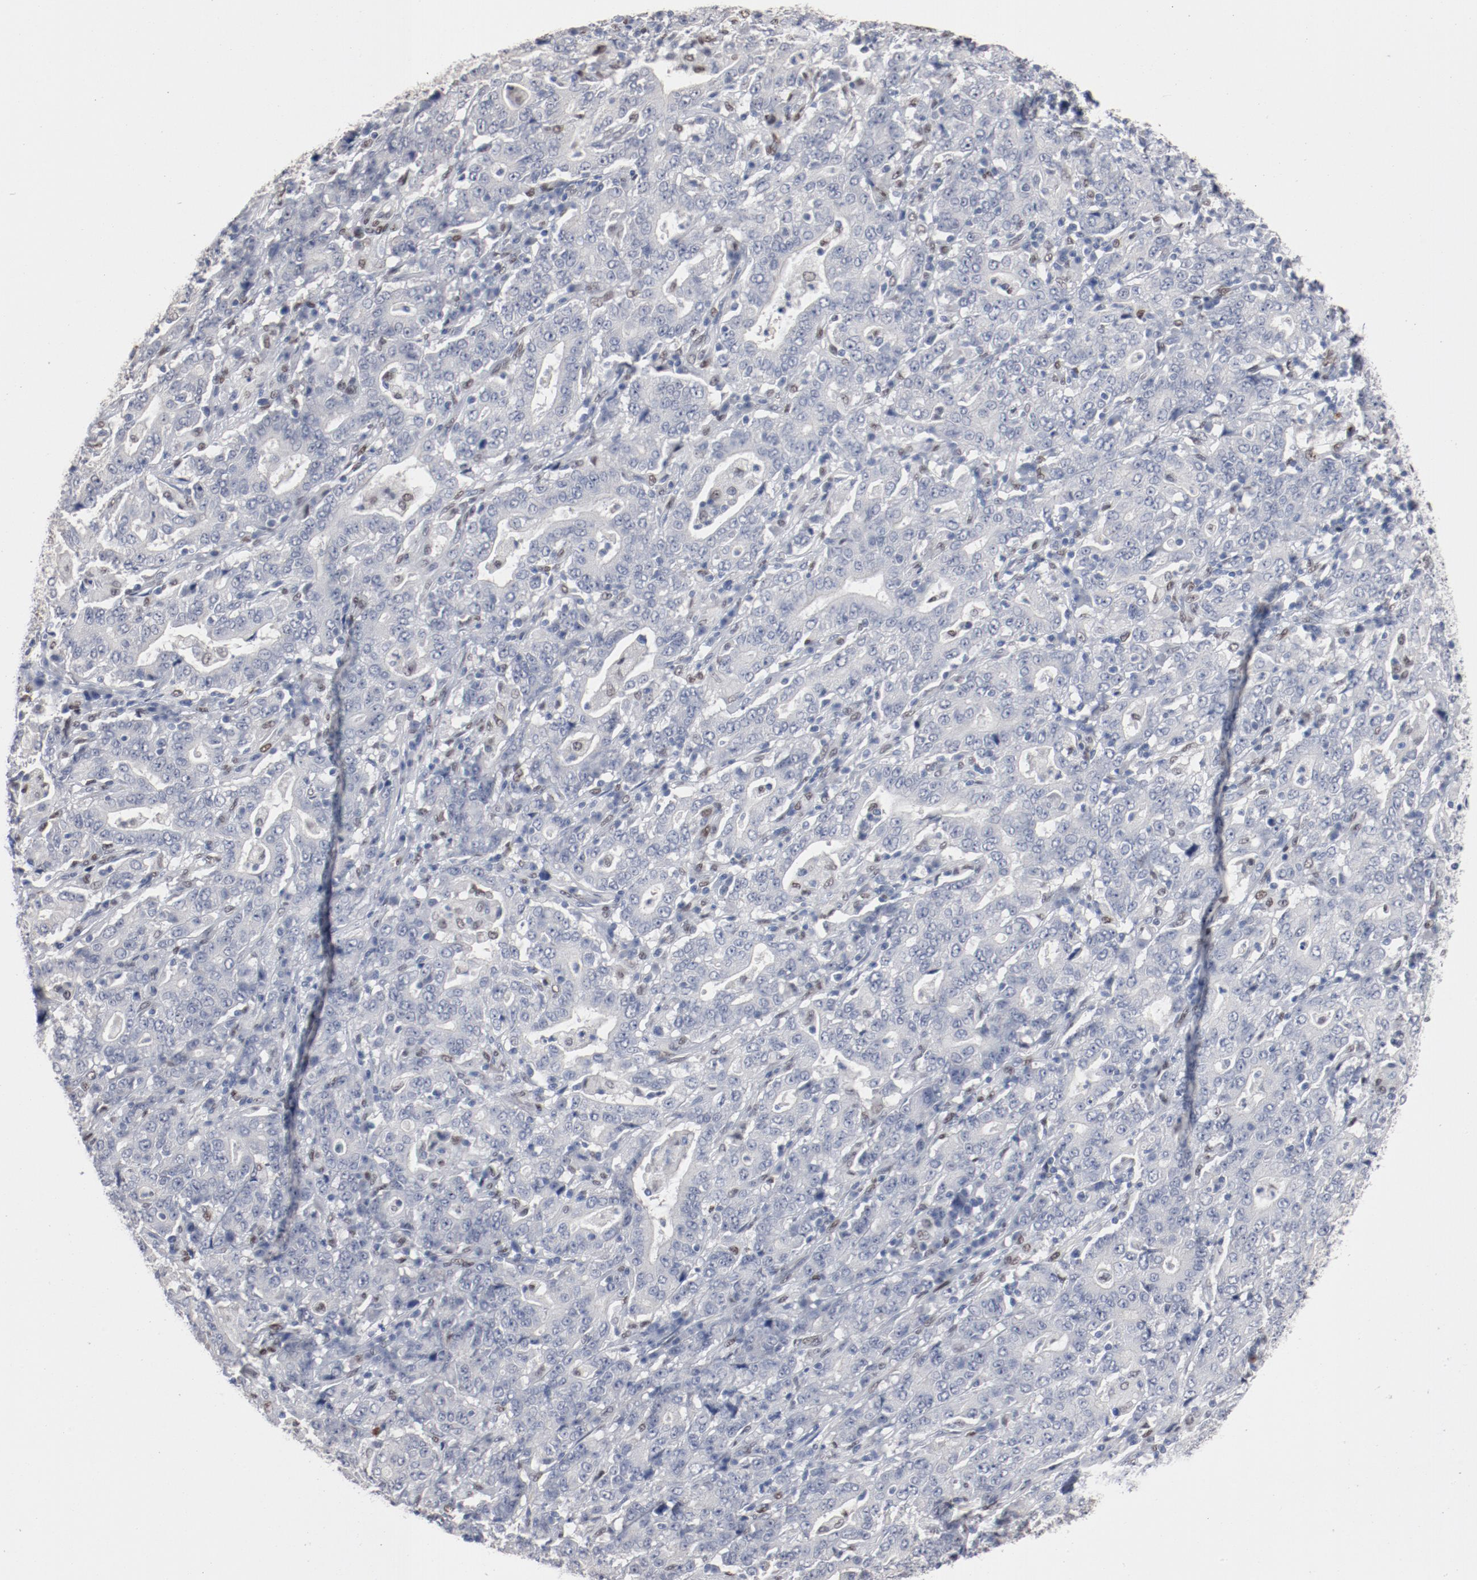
{"staining": {"intensity": "negative", "quantity": "none", "location": "none"}, "tissue": "stomach cancer", "cell_type": "Tumor cells", "image_type": "cancer", "snomed": [{"axis": "morphology", "description": "Normal tissue, NOS"}, {"axis": "morphology", "description": "Adenocarcinoma, NOS"}, {"axis": "topography", "description": "Stomach, upper"}, {"axis": "topography", "description": "Stomach"}], "caption": "This is a micrograph of immunohistochemistry (IHC) staining of adenocarcinoma (stomach), which shows no positivity in tumor cells. Nuclei are stained in blue.", "gene": "ZEB2", "patient": {"sex": "male", "age": 59}}